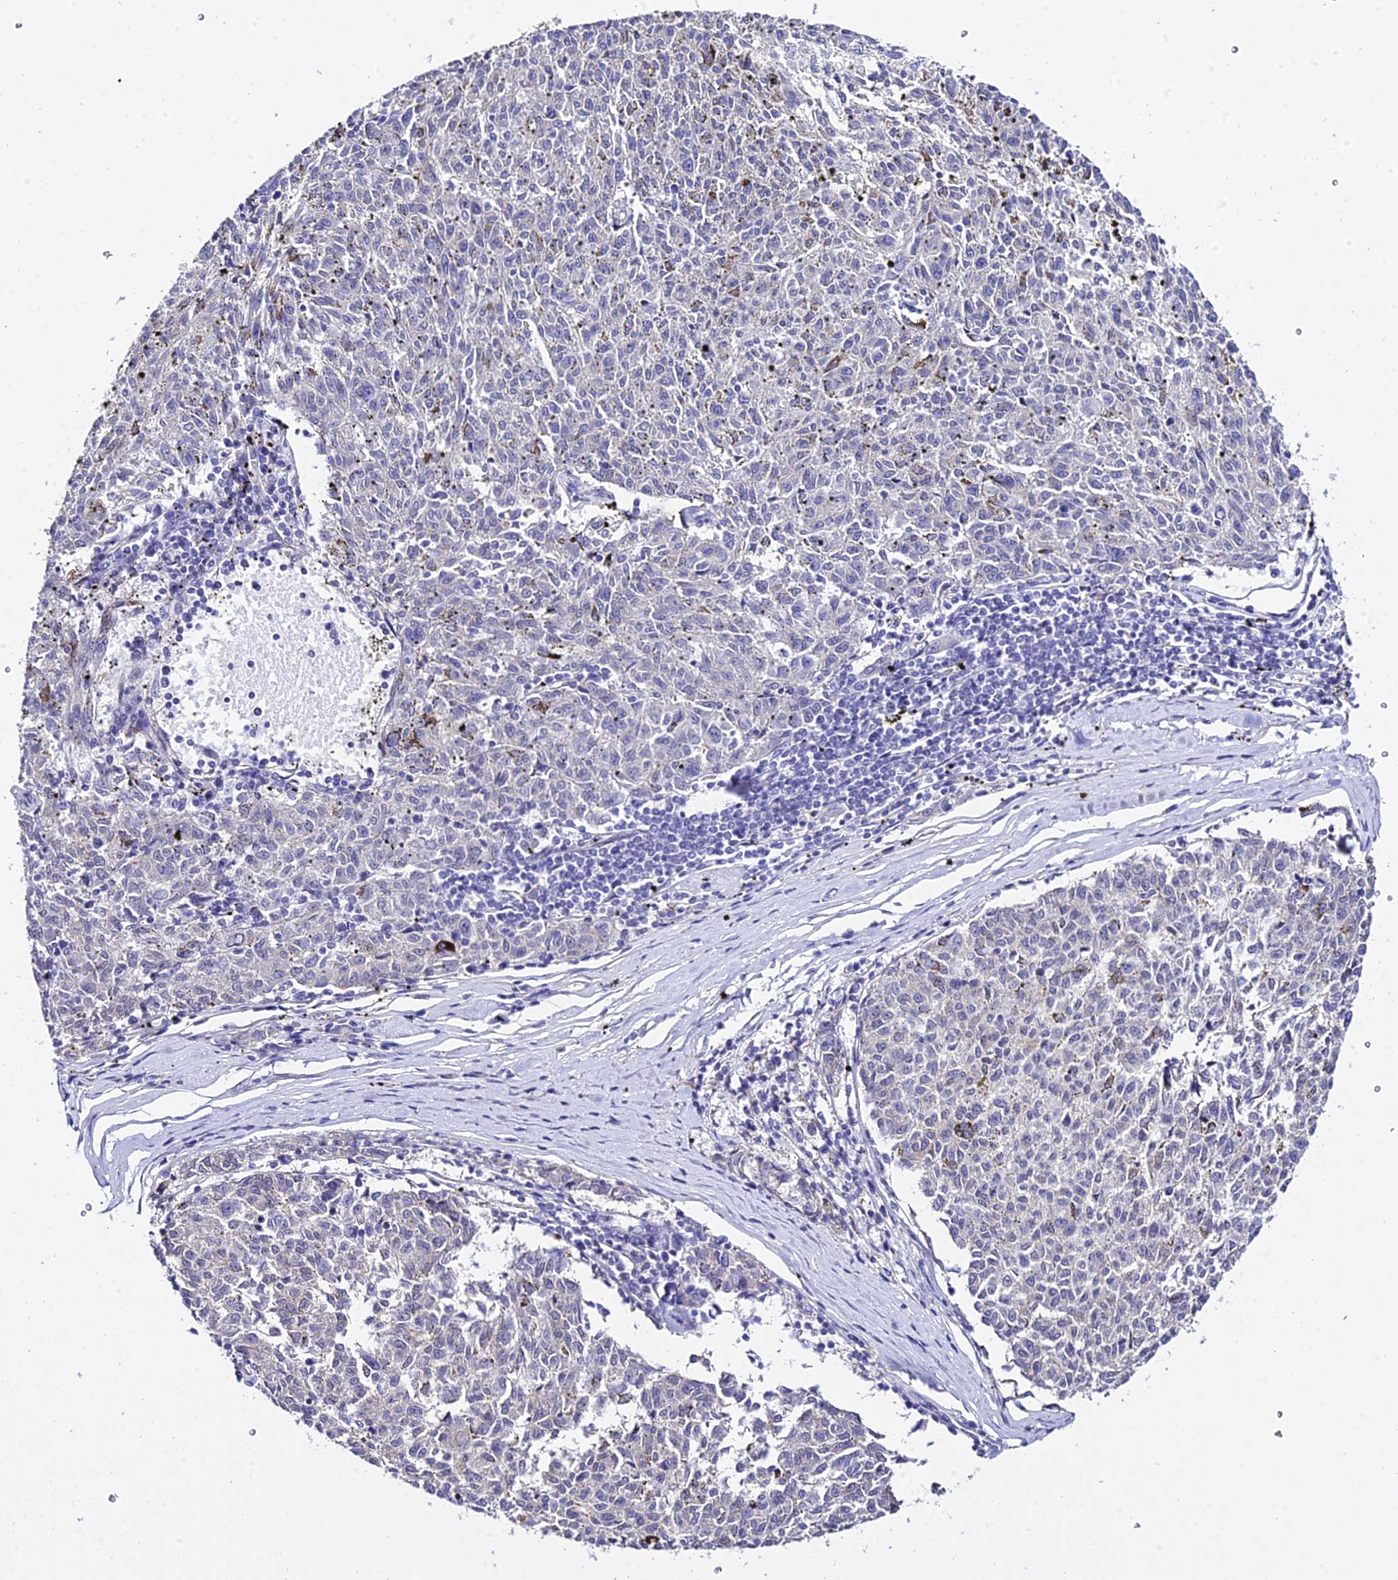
{"staining": {"intensity": "negative", "quantity": "none", "location": "none"}, "tissue": "melanoma", "cell_type": "Tumor cells", "image_type": "cancer", "snomed": [{"axis": "morphology", "description": "Malignant melanoma, NOS"}, {"axis": "topography", "description": "Skin"}], "caption": "Immunohistochemical staining of human melanoma demonstrates no significant staining in tumor cells.", "gene": "ZNF628", "patient": {"sex": "female", "age": 72}}